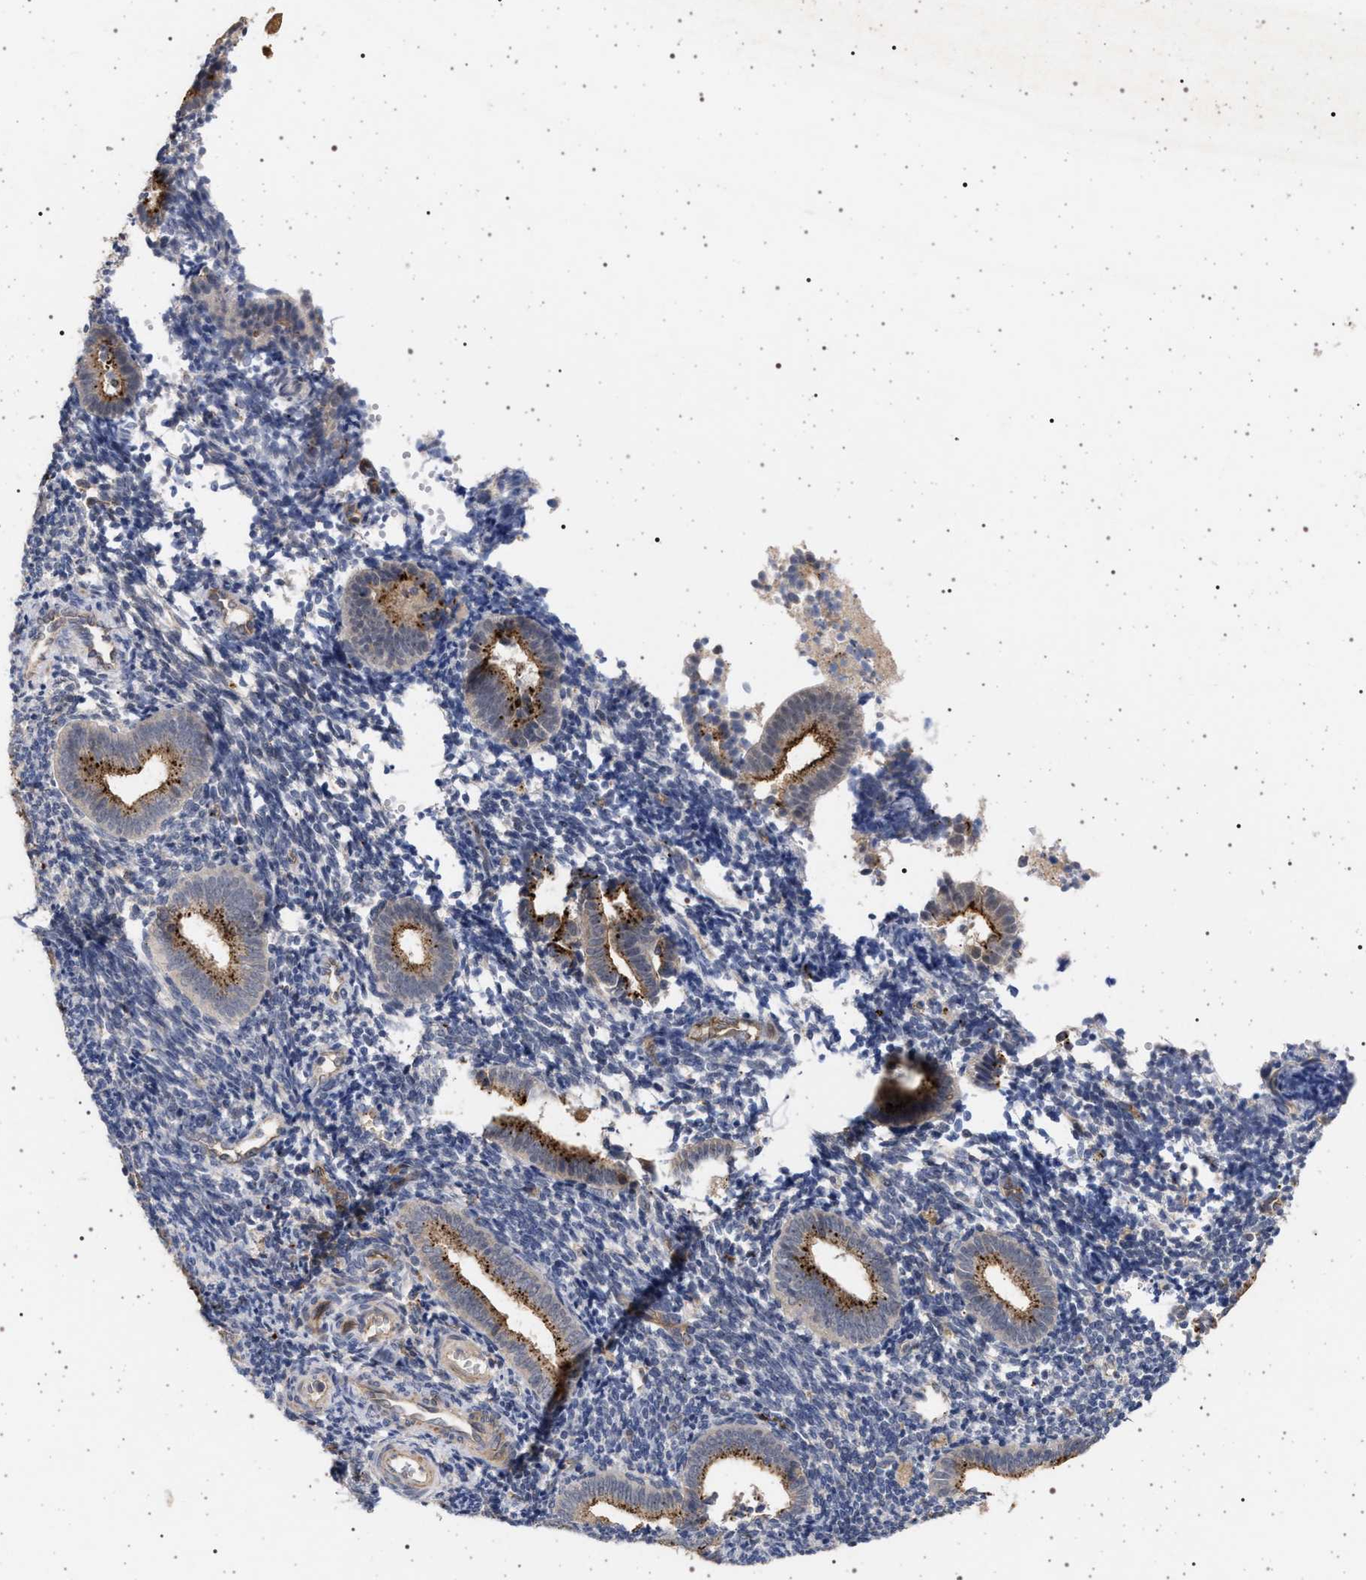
{"staining": {"intensity": "negative", "quantity": "none", "location": "none"}, "tissue": "endometrium", "cell_type": "Cells in endometrial stroma", "image_type": "normal", "snomed": [{"axis": "morphology", "description": "Normal tissue, NOS"}, {"axis": "topography", "description": "Uterus"}, {"axis": "topography", "description": "Endometrium"}], "caption": "Immunohistochemistry (IHC) histopathology image of normal endometrium: human endometrium stained with DAB (3,3'-diaminobenzidine) reveals no significant protein expression in cells in endometrial stroma. (DAB (3,3'-diaminobenzidine) IHC visualized using brightfield microscopy, high magnification).", "gene": "RBM48", "patient": {"sex": "female", "age": 33}}